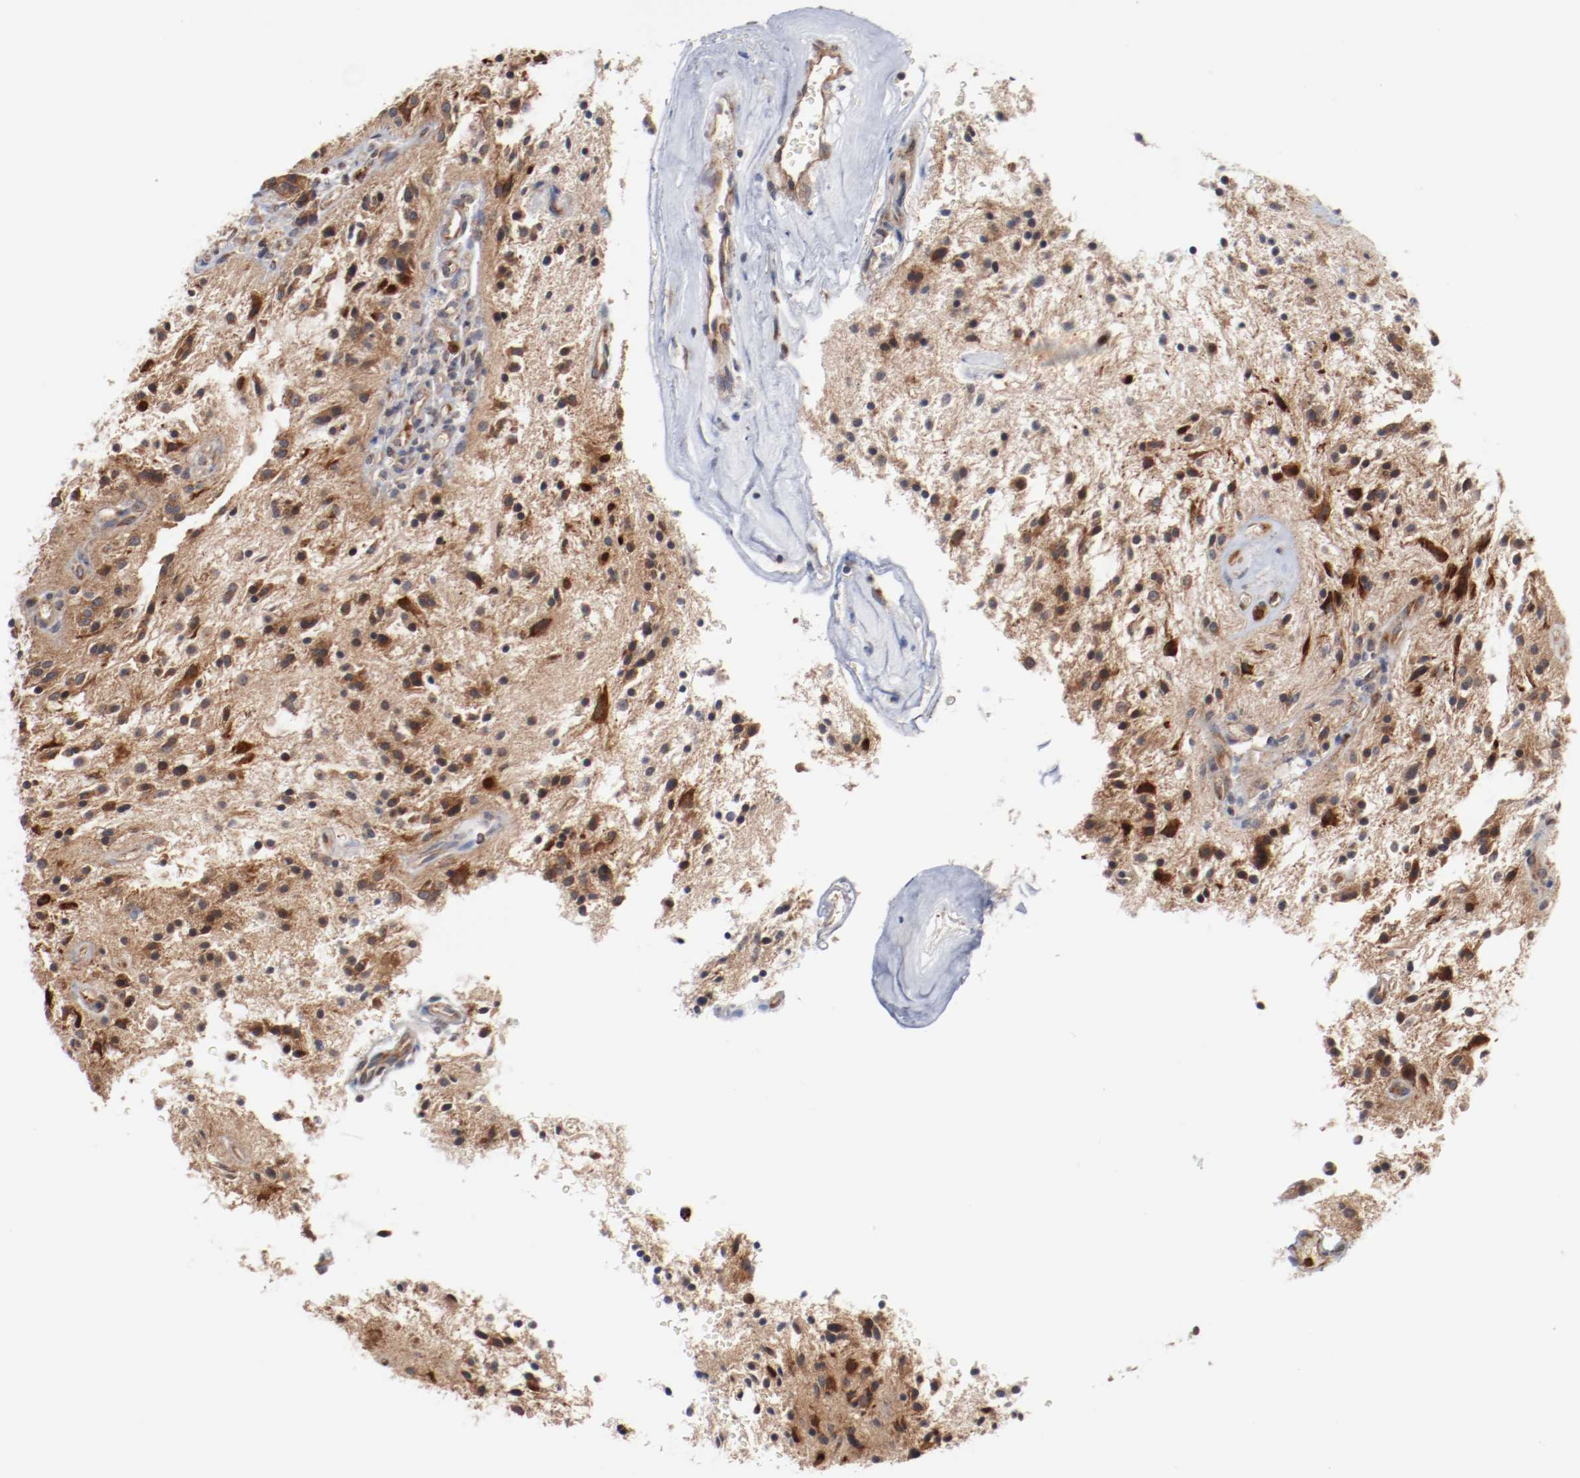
{"staining": {"intensity": "strong", "quantity": "25%-75%", "location": "cytoplasmic/membranous,nuclear"}, "tissue": "glioma", "cell_type": "Tumor cells", "image_type": "cancer", "snomed": [{"axis": "morphology", "description": "Glioma, malignant, NOS"}, {"axis": "topography", "description": "Cerebellum"}], "caption": "This is an image of IHC staining of glioma (malignant), which shows strong expression in the cytoplasmic/membranous and nuclear of tumor cells.", "gene": "RNASE11", "patient": {"sex": "female", "age": 10}}